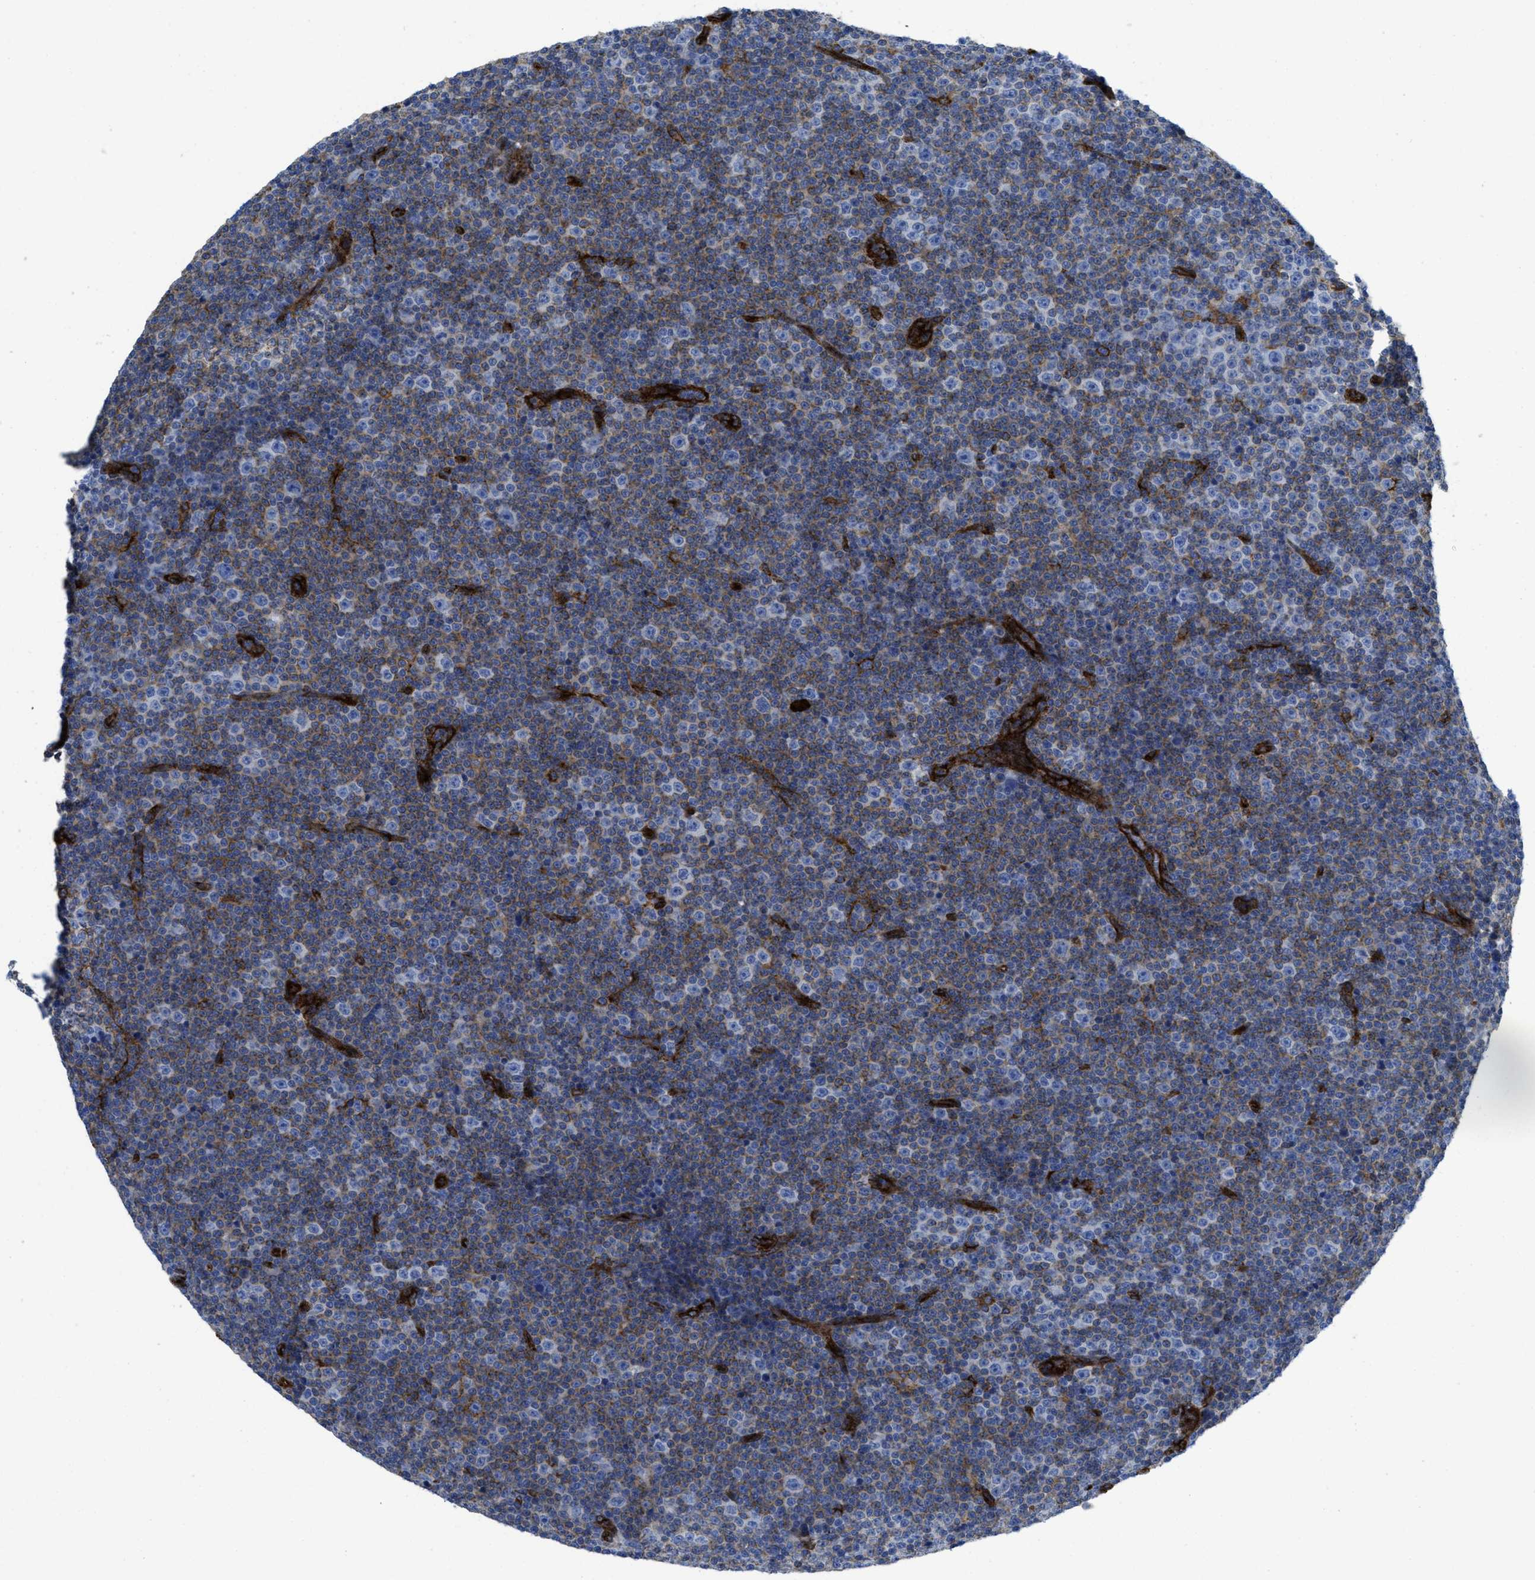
{"staining": {"intensity": "weak", "quantity": "25%-75%", "location": "cytoplasmic/membranous"}, "tissue": "lymphoma", "cell_type": "Tumor cells", "image_type": "cancer", "snomed": [{"axis": "morphology", "description": "Malignant lymphoma, non-Hodgkin's type, Low grade"}, {"axis": "topography", "description": "Lymph node"}], "caption": "A photomicrograph of human low-grade malignant lymphoma, non-Hodgkin's type stained for a protein displays weak cytoplasmic/membranous brown staining in tumor cells.", "gene": "HIP1", "patient": {"sex": "female", "age": 67}}